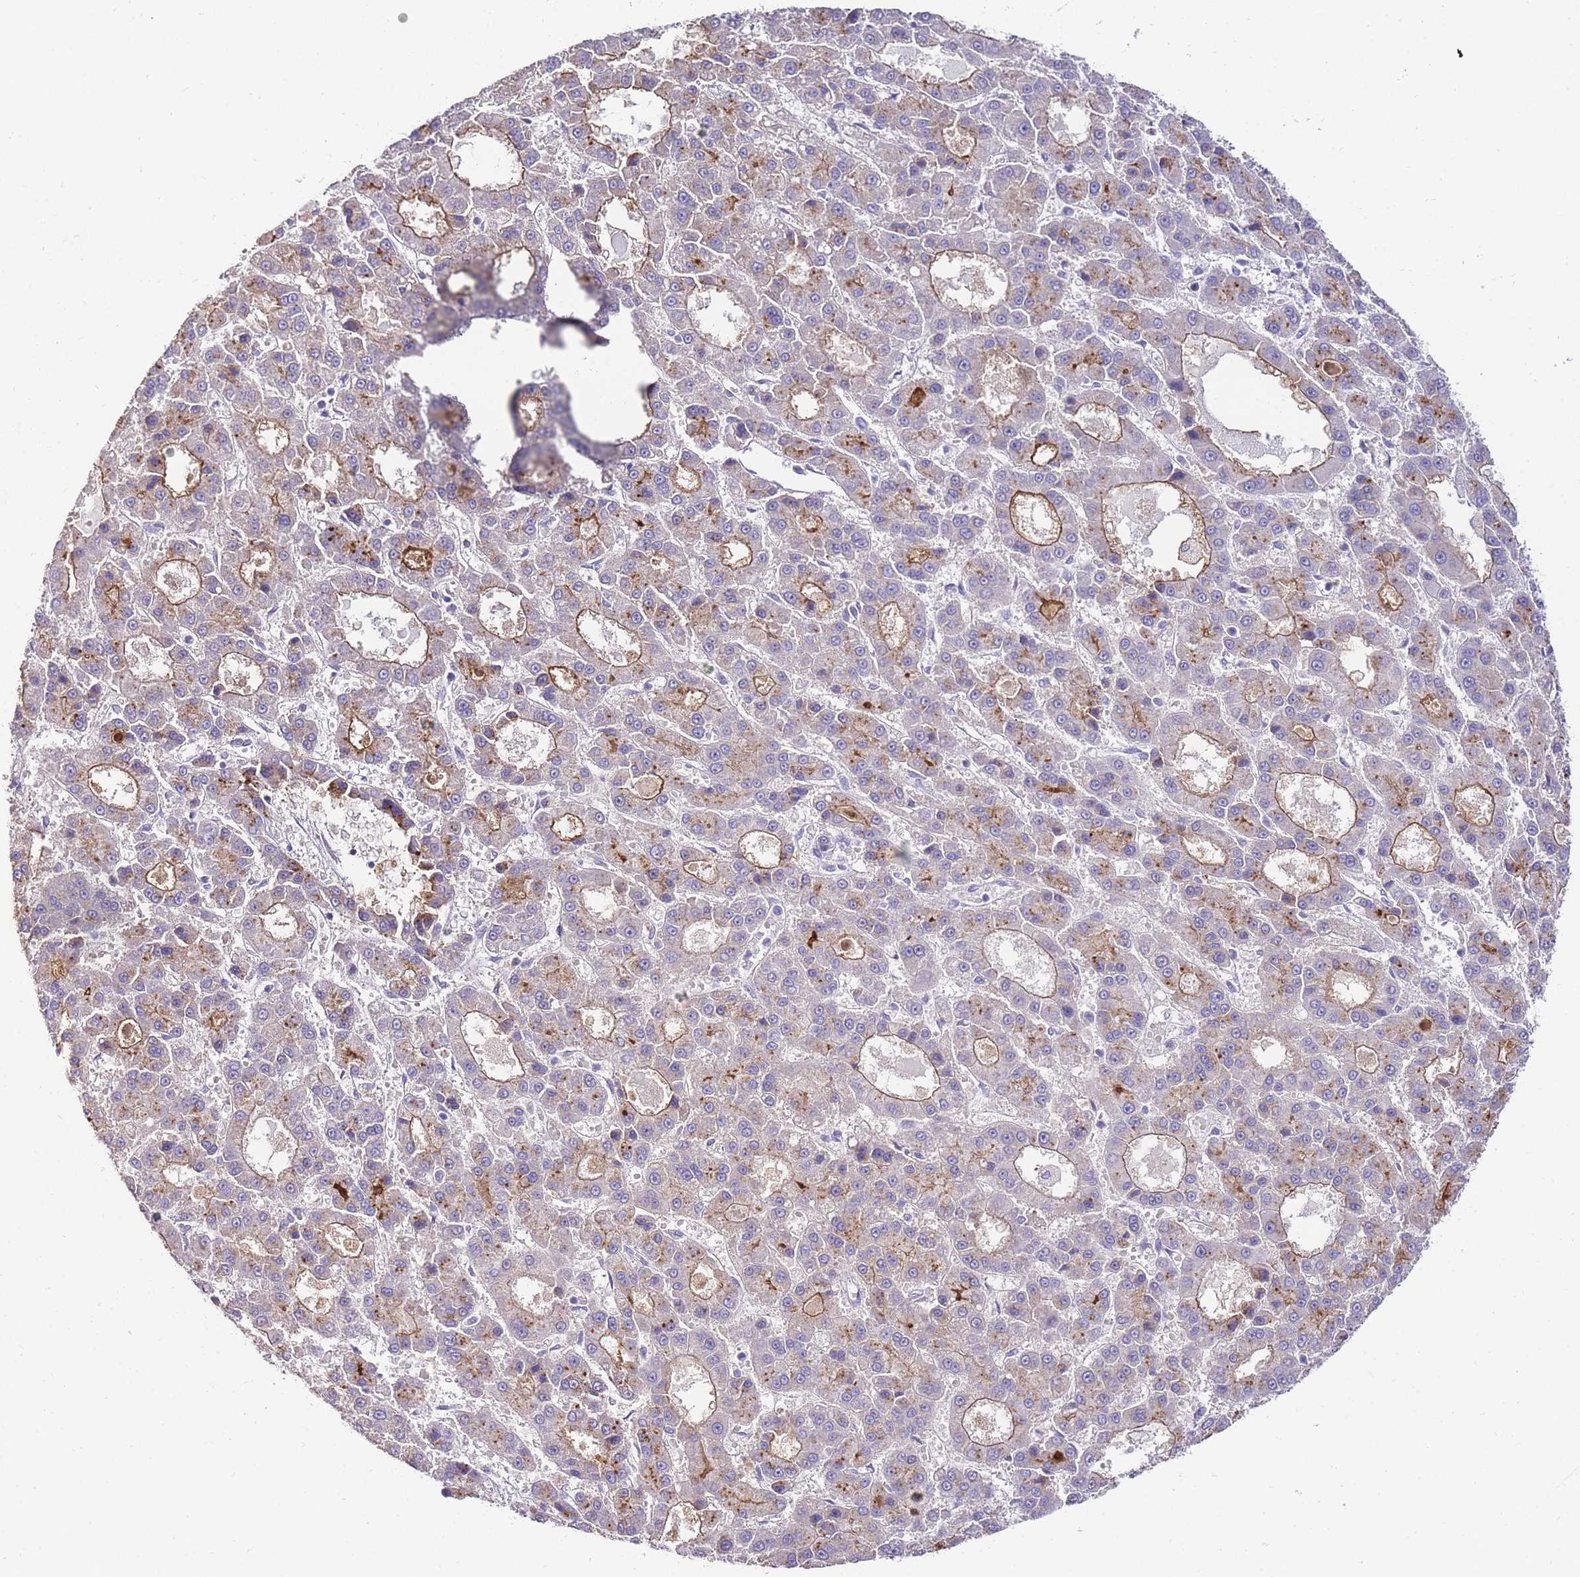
{"staining": {"intensity": "weak", "quantity": "25%-75%", "location": "cytoplasmic/membranous"}, "tissue": "liver cancer", "cell_type": "Tumor cells", "image_type": "cancer", "snomed": [{"axis": "morphology", "description": "Carcinoma, Hepatocellular, NOS"}, {"axis": "topography", "description": "Liver"}], "caption": "A high-resolution photomicrograph shows immunohistochemistry (IHC) staining of liver cancer, which demonstrates weak cytoplasmic/membranous positivity in about 25%-75% of tumor cells.", "gene": "DPP4", "patient": {"sex": "male", "age": 70}}